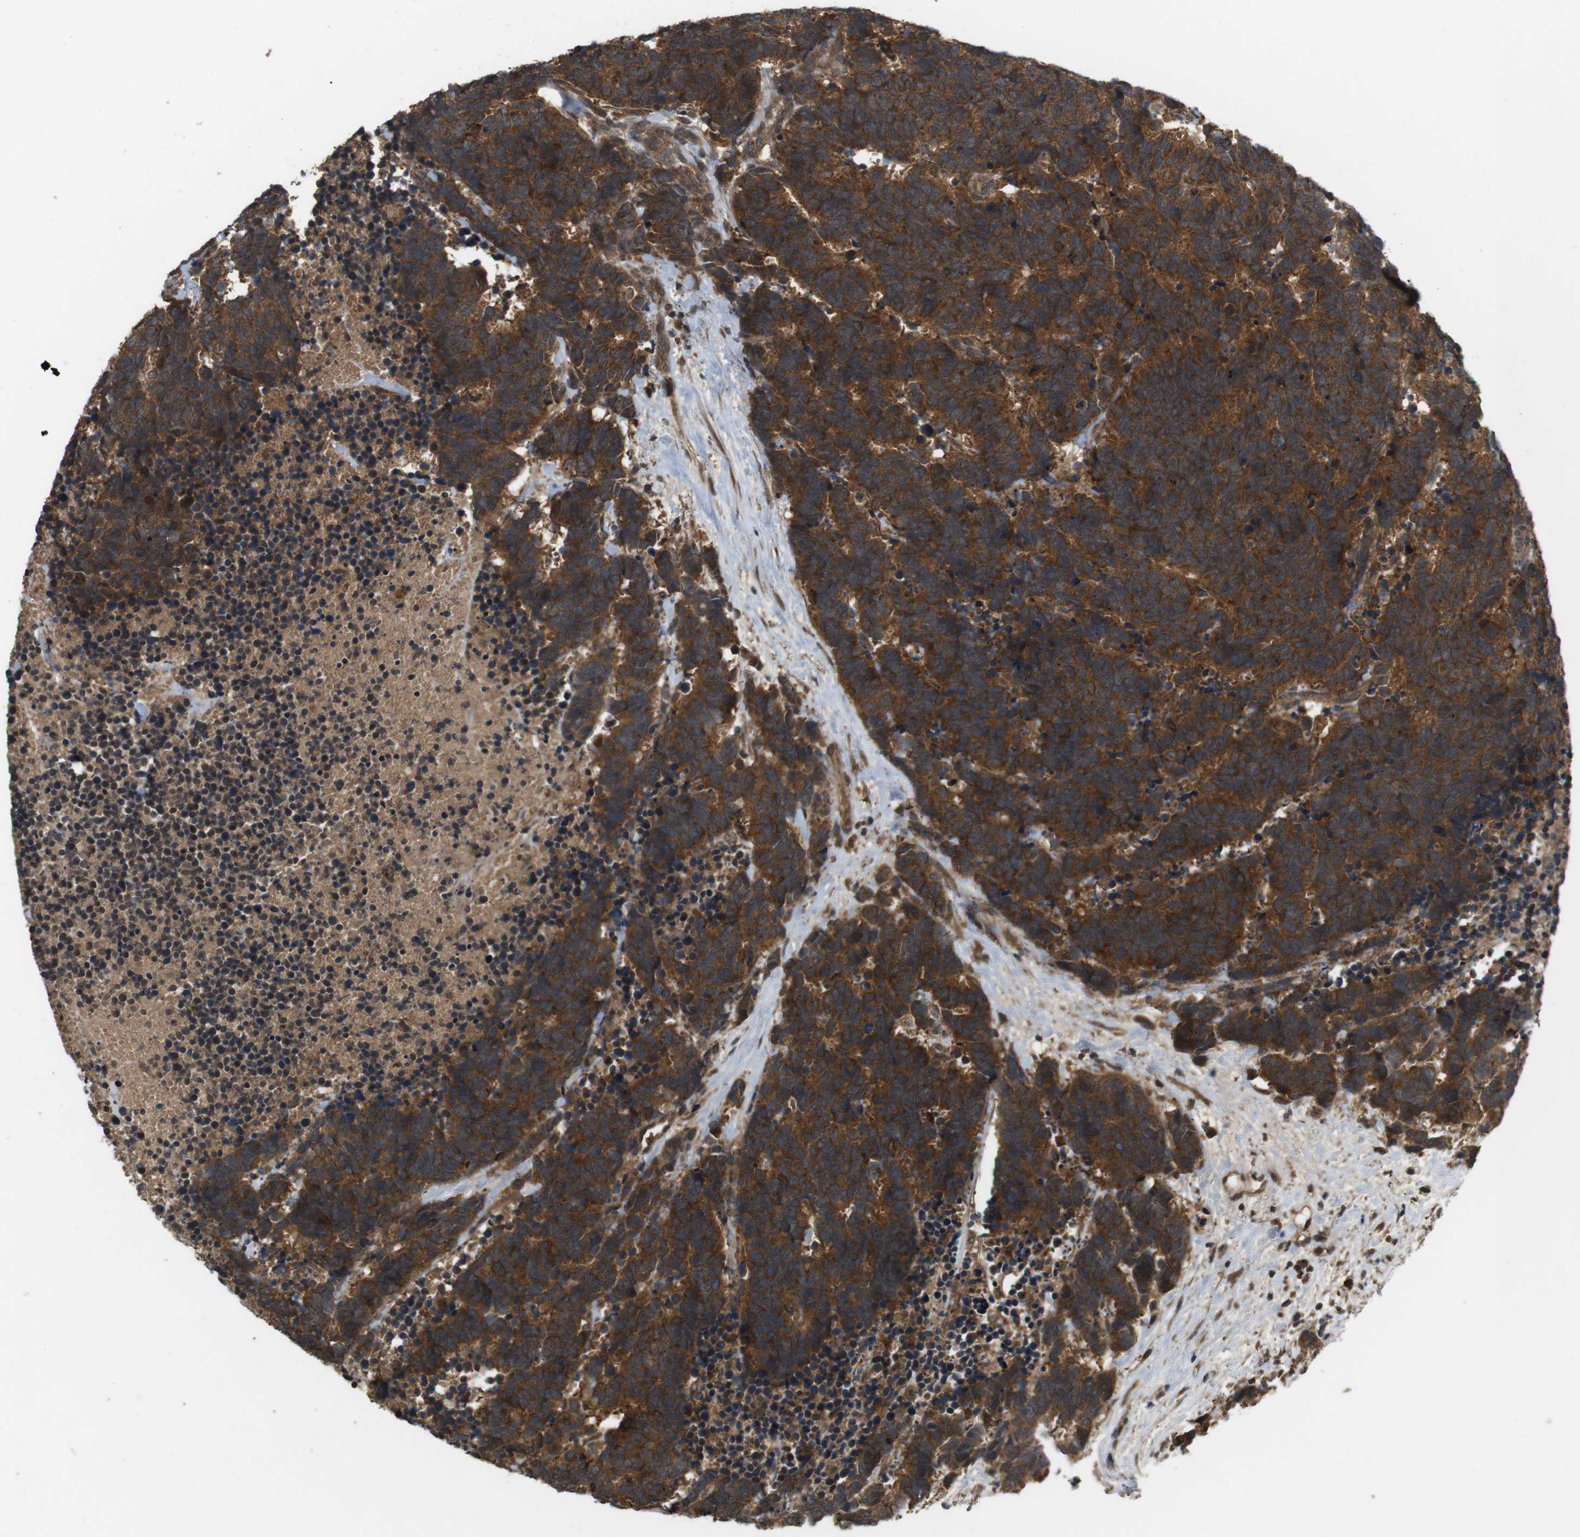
{"staining": {"intensity": "strong", "quantity": ">75%", "location": "cytoplasmic/membranous"}, "tissue": "carcinoid", "cell_type": "Tumor cells", "image_type": "cancer", "snomed": [{"axis": "morphology", "description": "Carcinoma, NOS"}, {"axis": "morphology", "description": "Carcinoid, malignant, NOS"}, {"axis": "topography", "description": "Urinary bladder"}], "caption": "Immunohistochemistry of carcinoid exhibits high levels of strong cytoplasmic/membranous staining in approximately >75% of tumor cells.", "gene": "NFKBIE", "patient": {"sex": "male", "age": 57}}